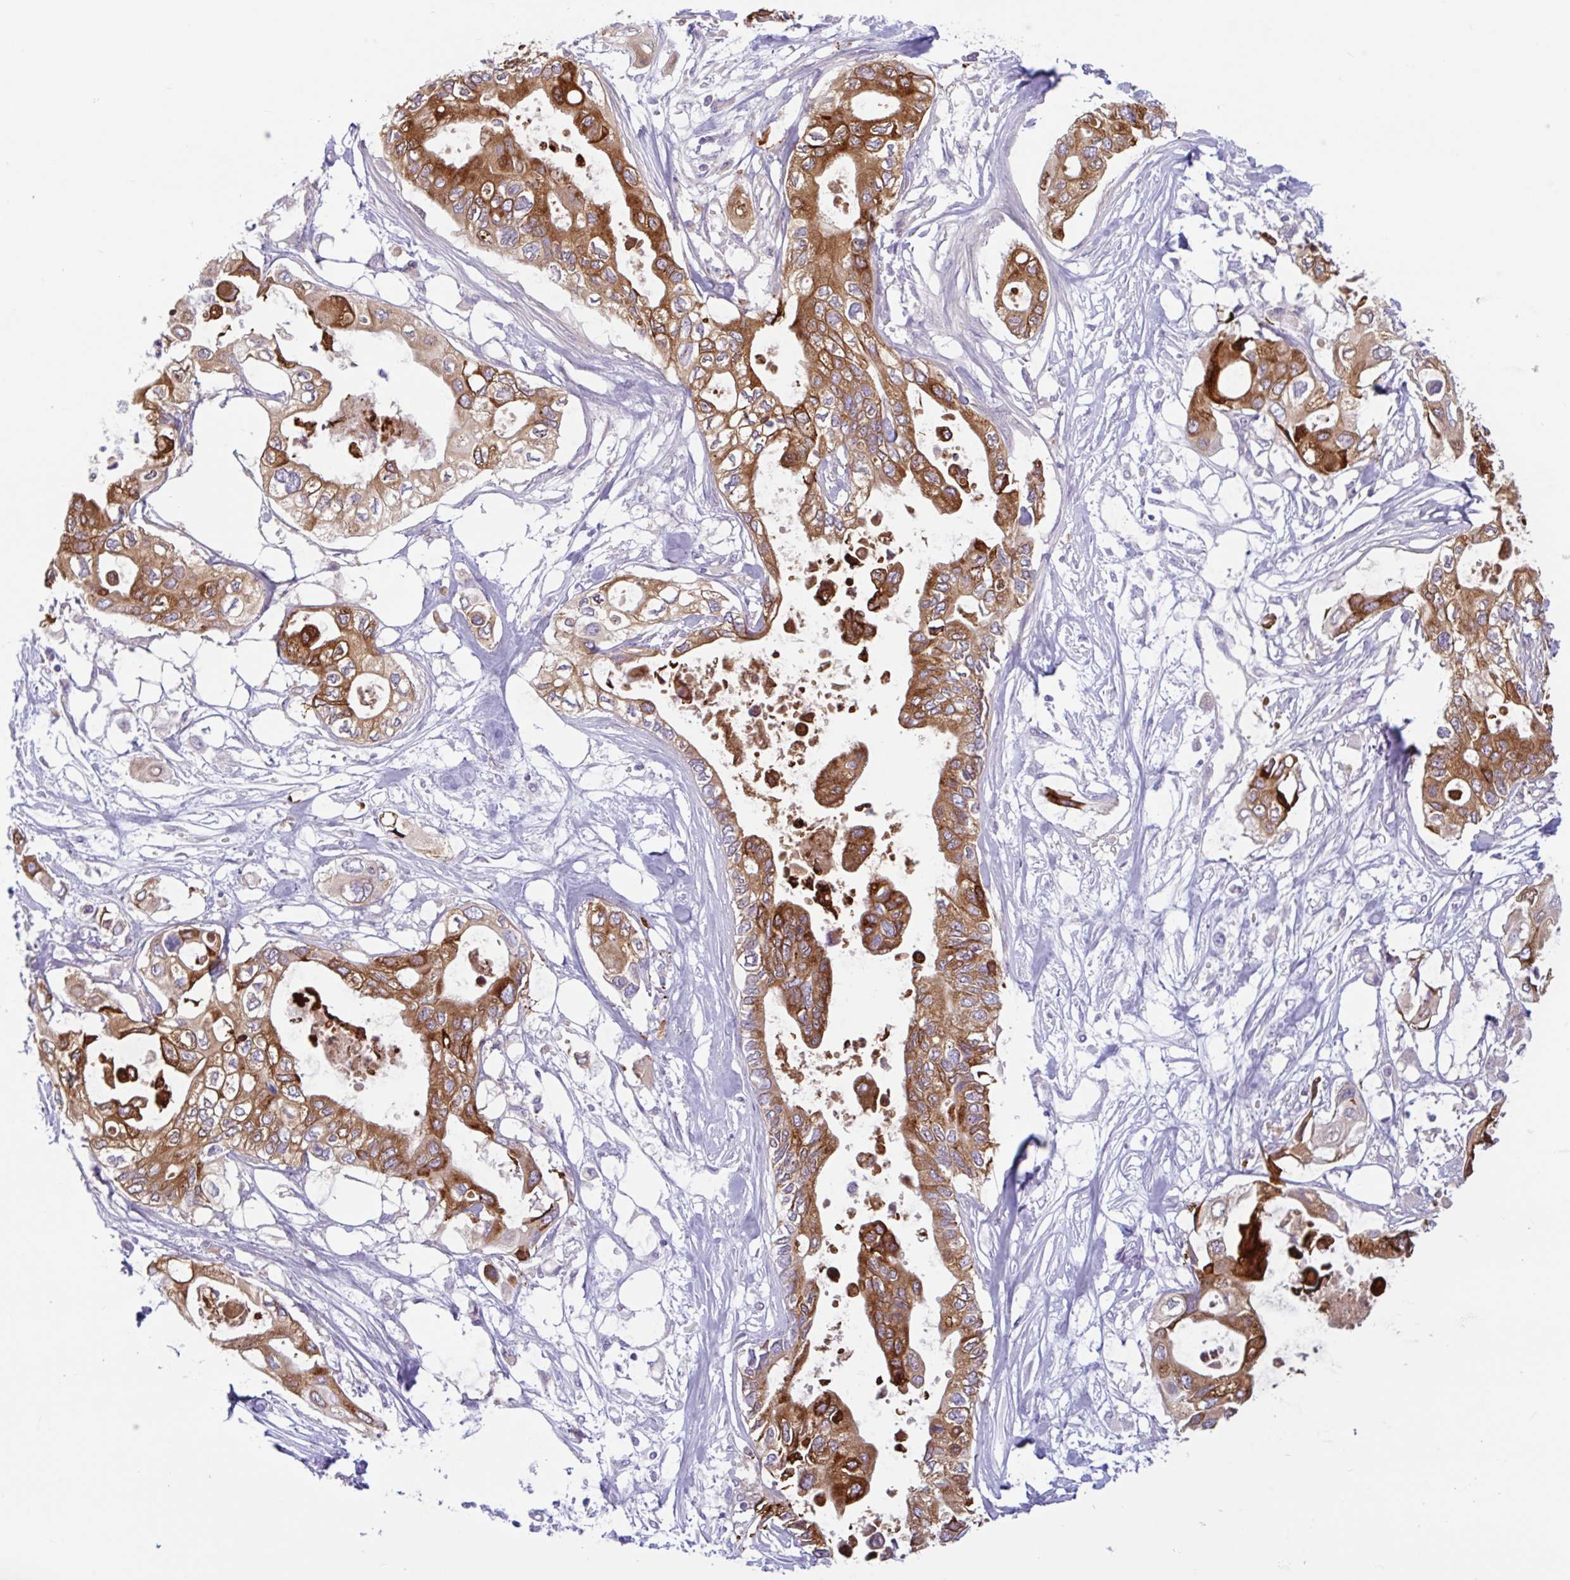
{"staining": {"intensity": "moderate", "quantity": ">75%", "location": "cytoplasmic/membranous"}, "tissue": "pancreatic cancer", "cell_type": "Tumor cells", "image_type": "cancer", "snomed": [{"axis": "morphology", "description": "Adenocarcinoma, NOS"}, {"axis": "topography", "description": "Pancreas"}], "caption": "Brown immunohistochemical staining in pancreatic cancer (adenocarcinoma) shows moderate cytoplasmic/membranous staining in approximately >75% of tumor cells.", "gene": "CTSE", "patient": {"sex": "female", "age": 63}}